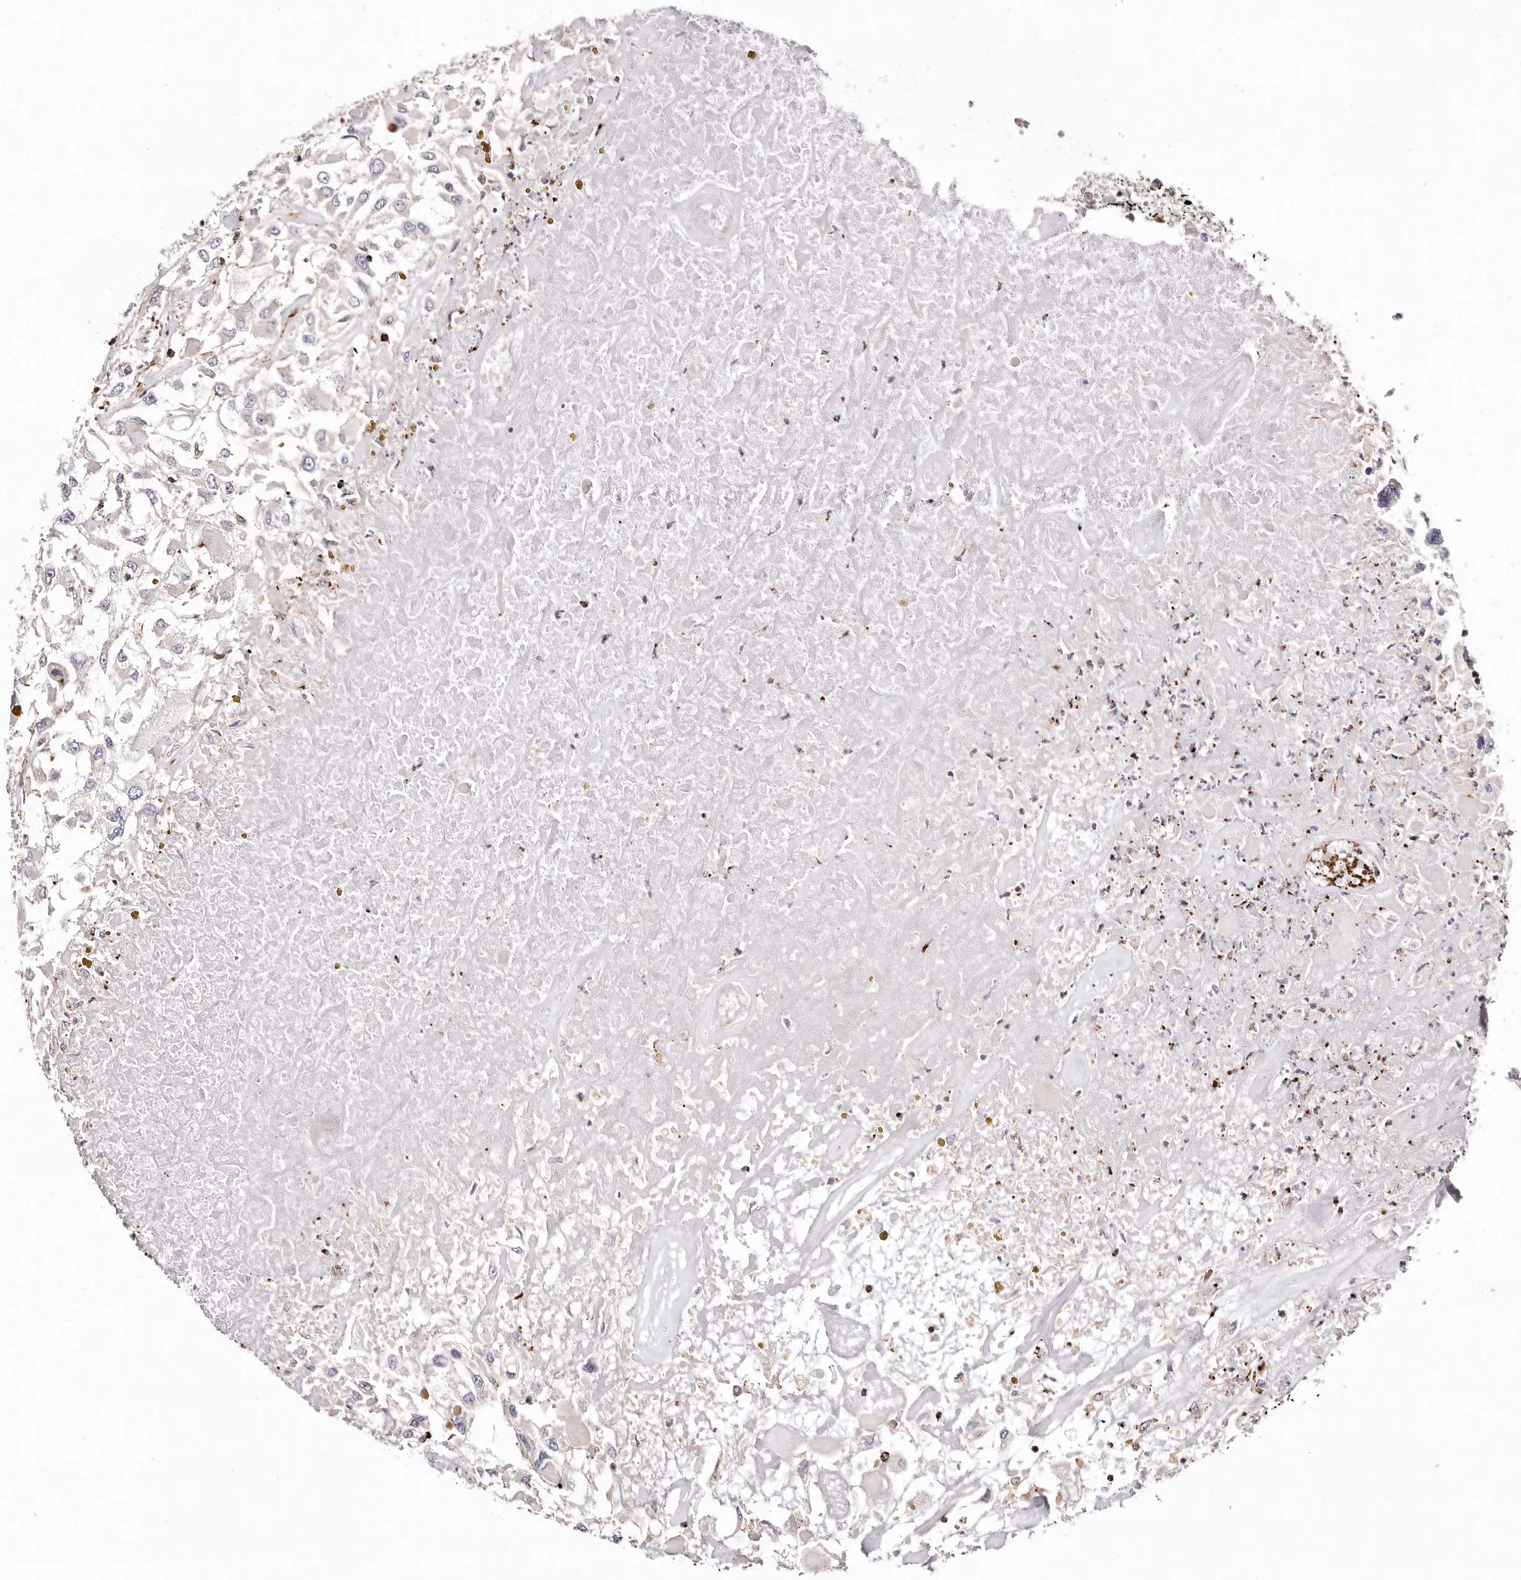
{"staining": {"intensity": "negative", "quantity": "none", "location": "none"}, "tissue": "renal cancer", "cell_type": "Tumor cells", "image_type": "cancer", "snomed": [{"axis": "morphology", "description": "Adenocarcinoma, NOS"}, {"axis": "topography", "description": "Kidney"}], "caption": "DAB immunohistochemical staining of human renal cancer (adenocarcinoma) reveals no significant staining in tumor cells.", "gene": "PTPN22", "patient": {"sex": "female", "age": 52}}